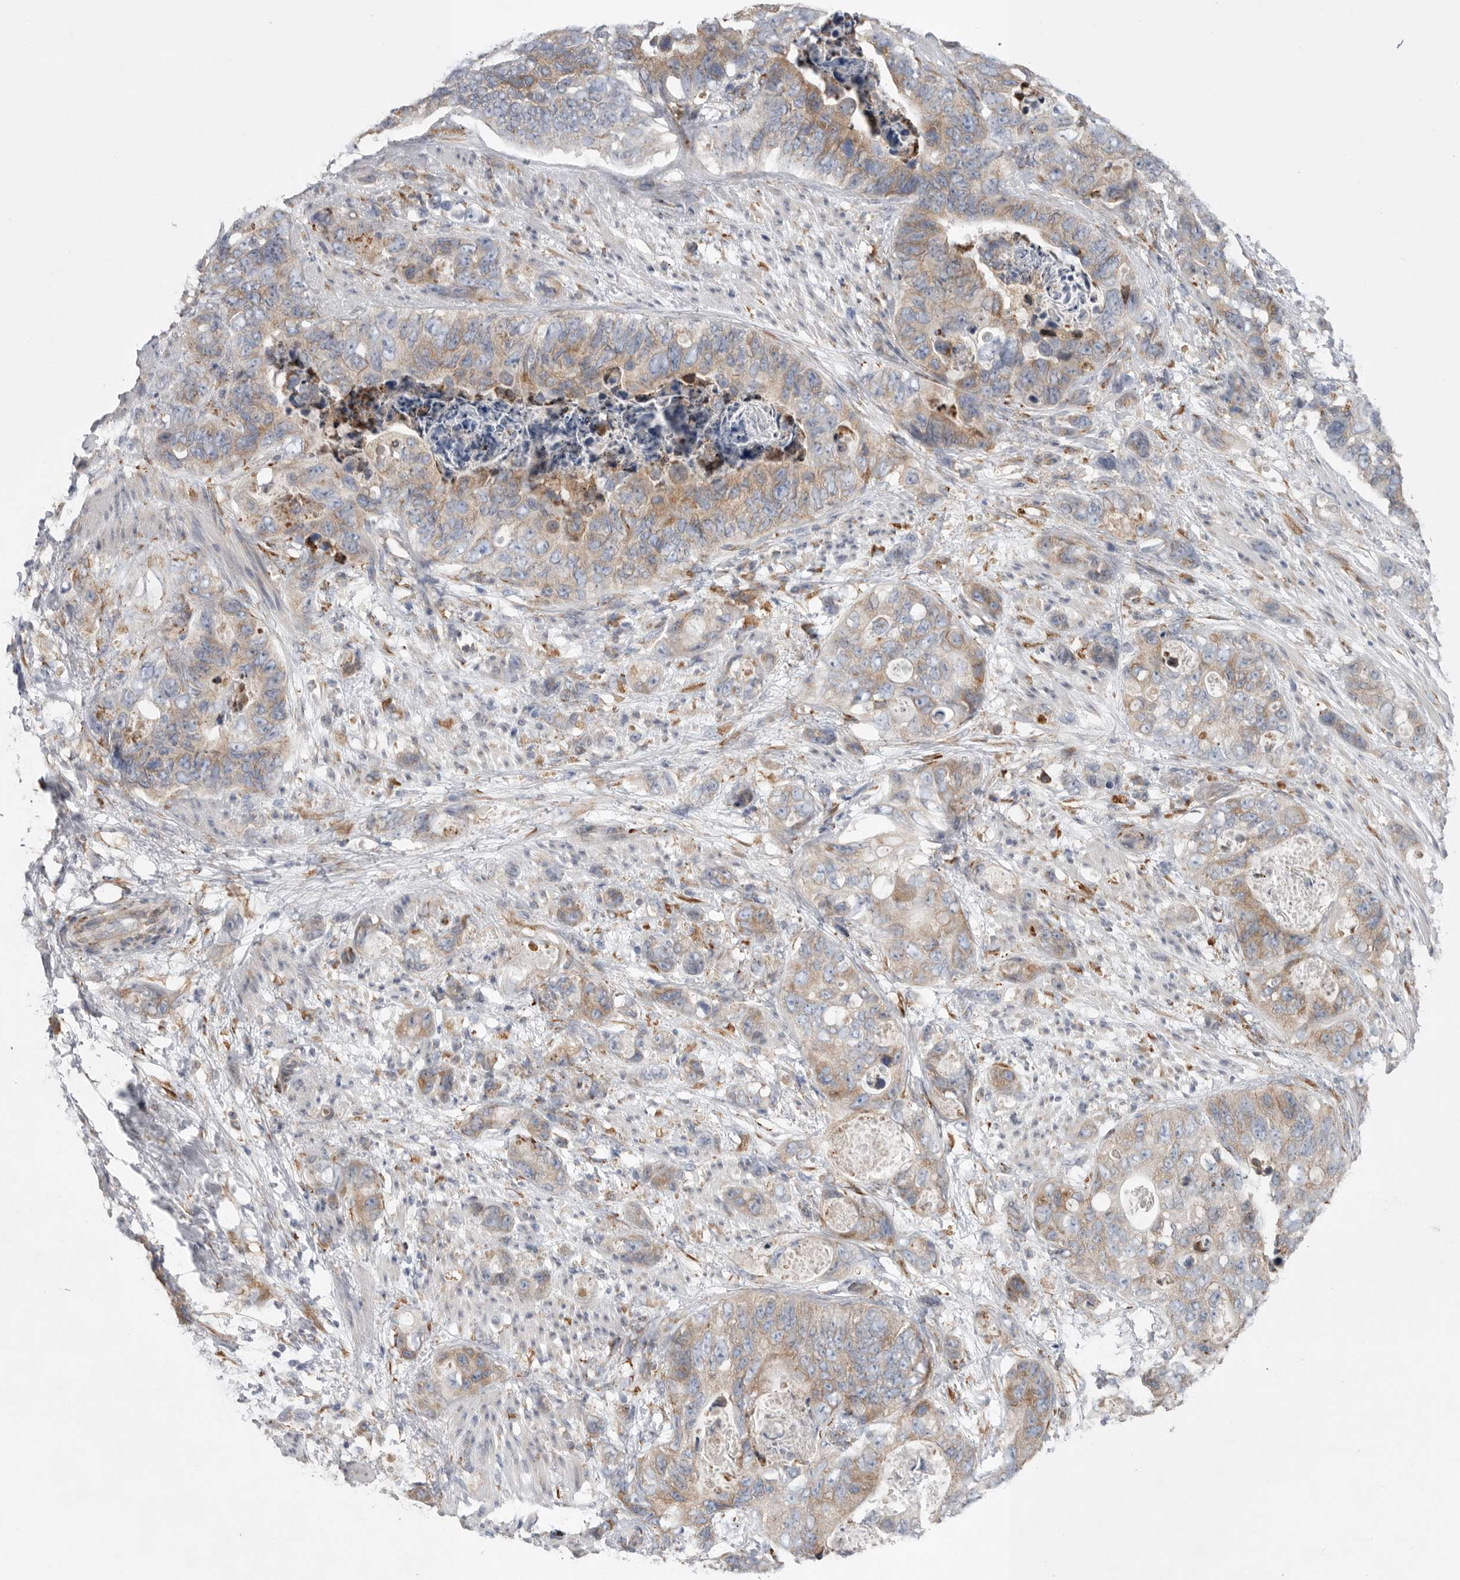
{"staining": {"intensity": "weak", "quantity": ">75%", "location": "cytoplasmic/membranous"}, "tissue": "stomach cancer", "cell_type": "Tumor cells", "image_type": "cancer", "snomed": [{"axis": "morphology", "description": "Normal tissue, NOS"}, {"axis": "morphology", "description": "Adenocarcinoma, NOS"}, {"axis": "topography", "description": "Stomach"}], "caption": "Protein expression analysis of adenocarcinoma (stomach) reveals weak cytoplasmic/membranous positivity in about >75% of tumor cells.", "gene": "GANAB", "patient": {"sex": "female", "age": 89}}